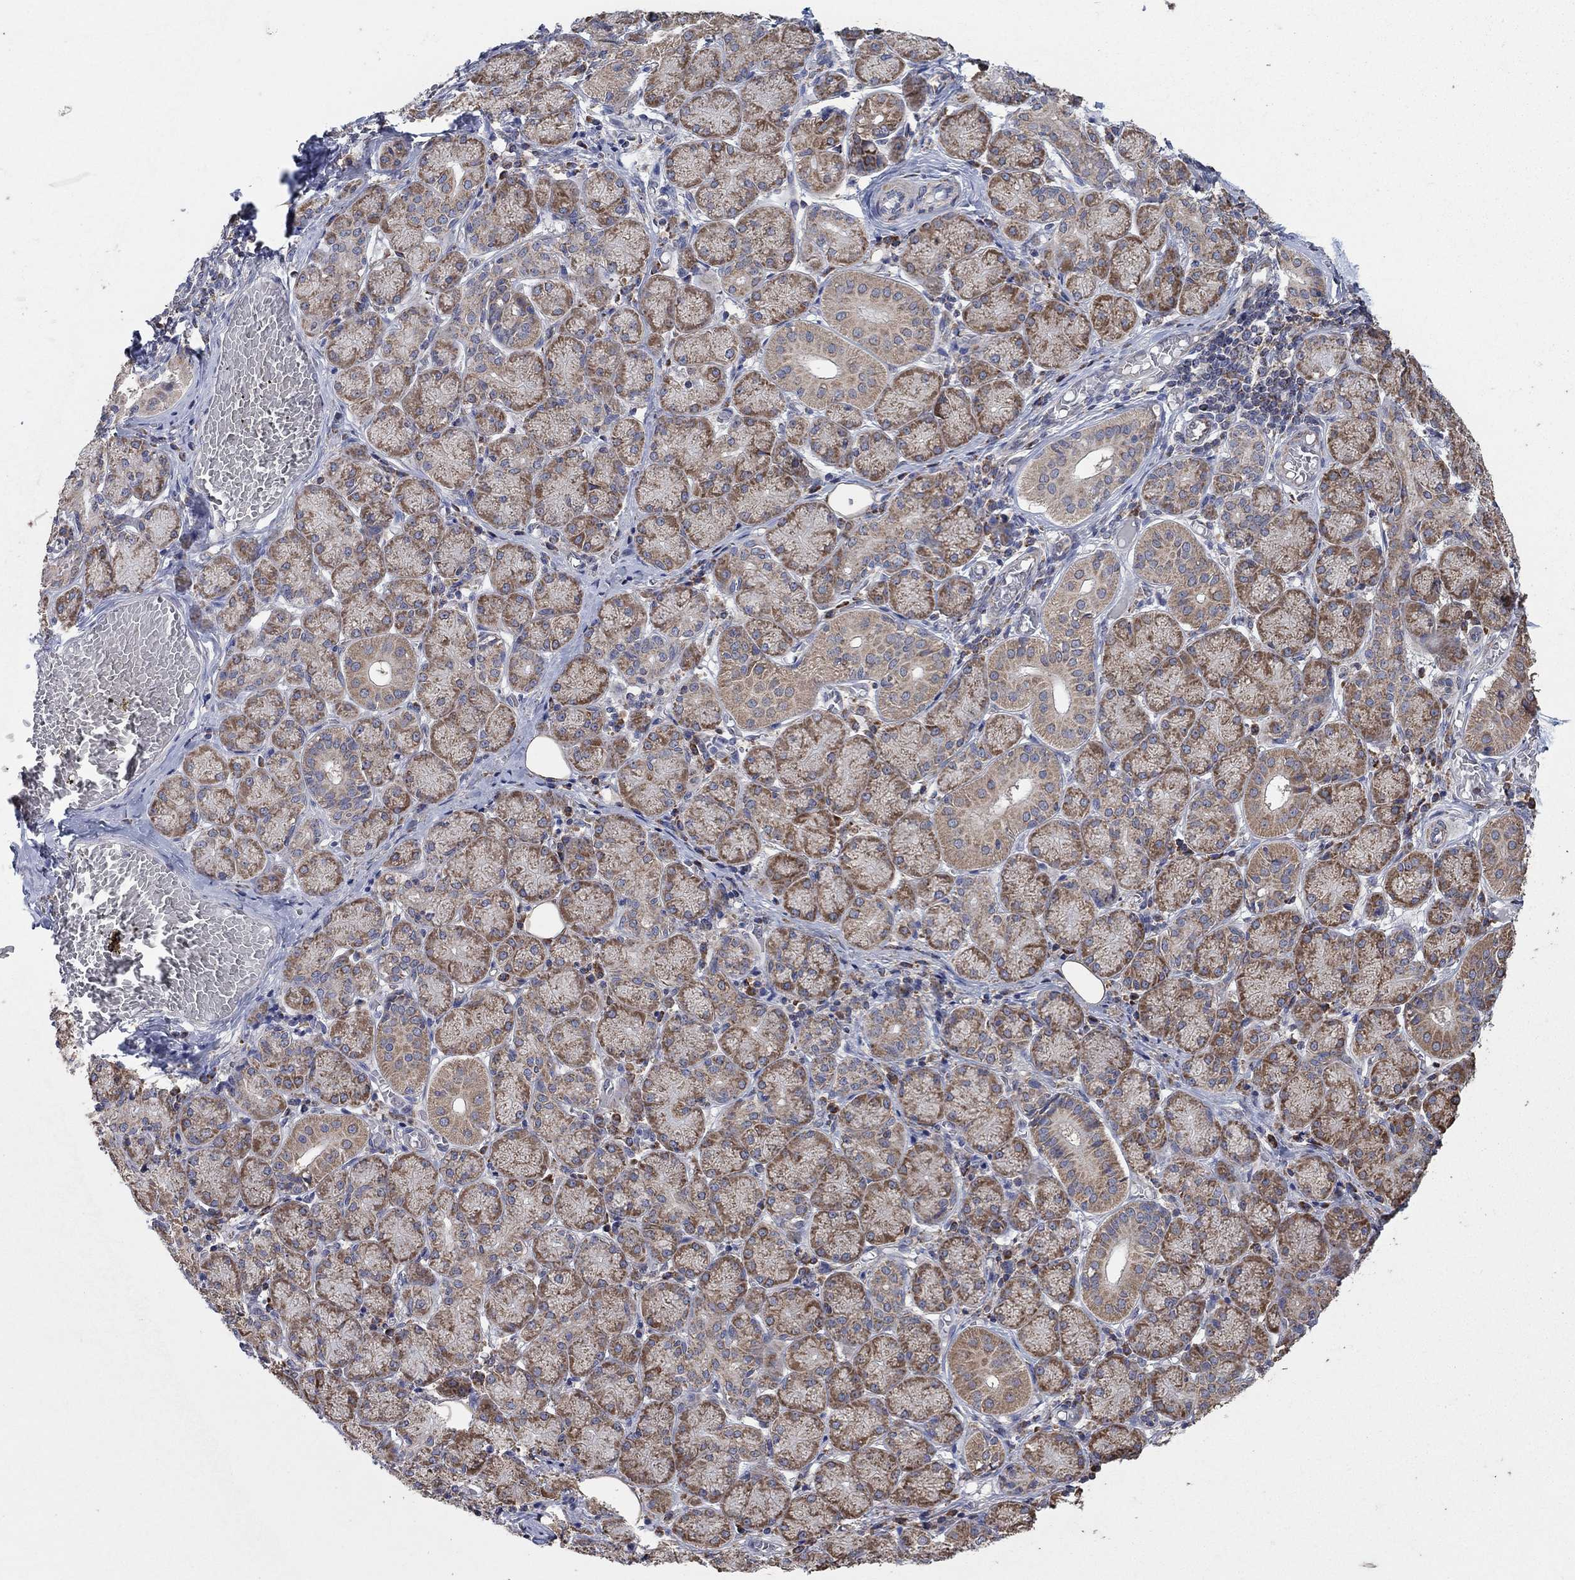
{"staining": {"intensity": "moderate", "quantity": "25%-75%", "location": "cytoplasmic/membranous"}, "tissue": "salivary gland", "cell_type": "Glandular cells", "image_type": "normal", "snomed": [{"axis": "morphology", "description": "Normal tissue, NOS"}, {"axis": "topography", "description": "Salivary gland"}, {"axis": "topography", "description": "Peripheral nerve tissue"}], "caption": "Immunohistochemistry (DAB) staining of unremarkable salivary gland displays moderate cytoplasmic/membranous protein staining in about 25%-75% of glandular cells. (DAB IHC with brightfield microscopy, high magnification).", "gene": "NCEH1", "patient": {"sex": "female", "age": 24}}